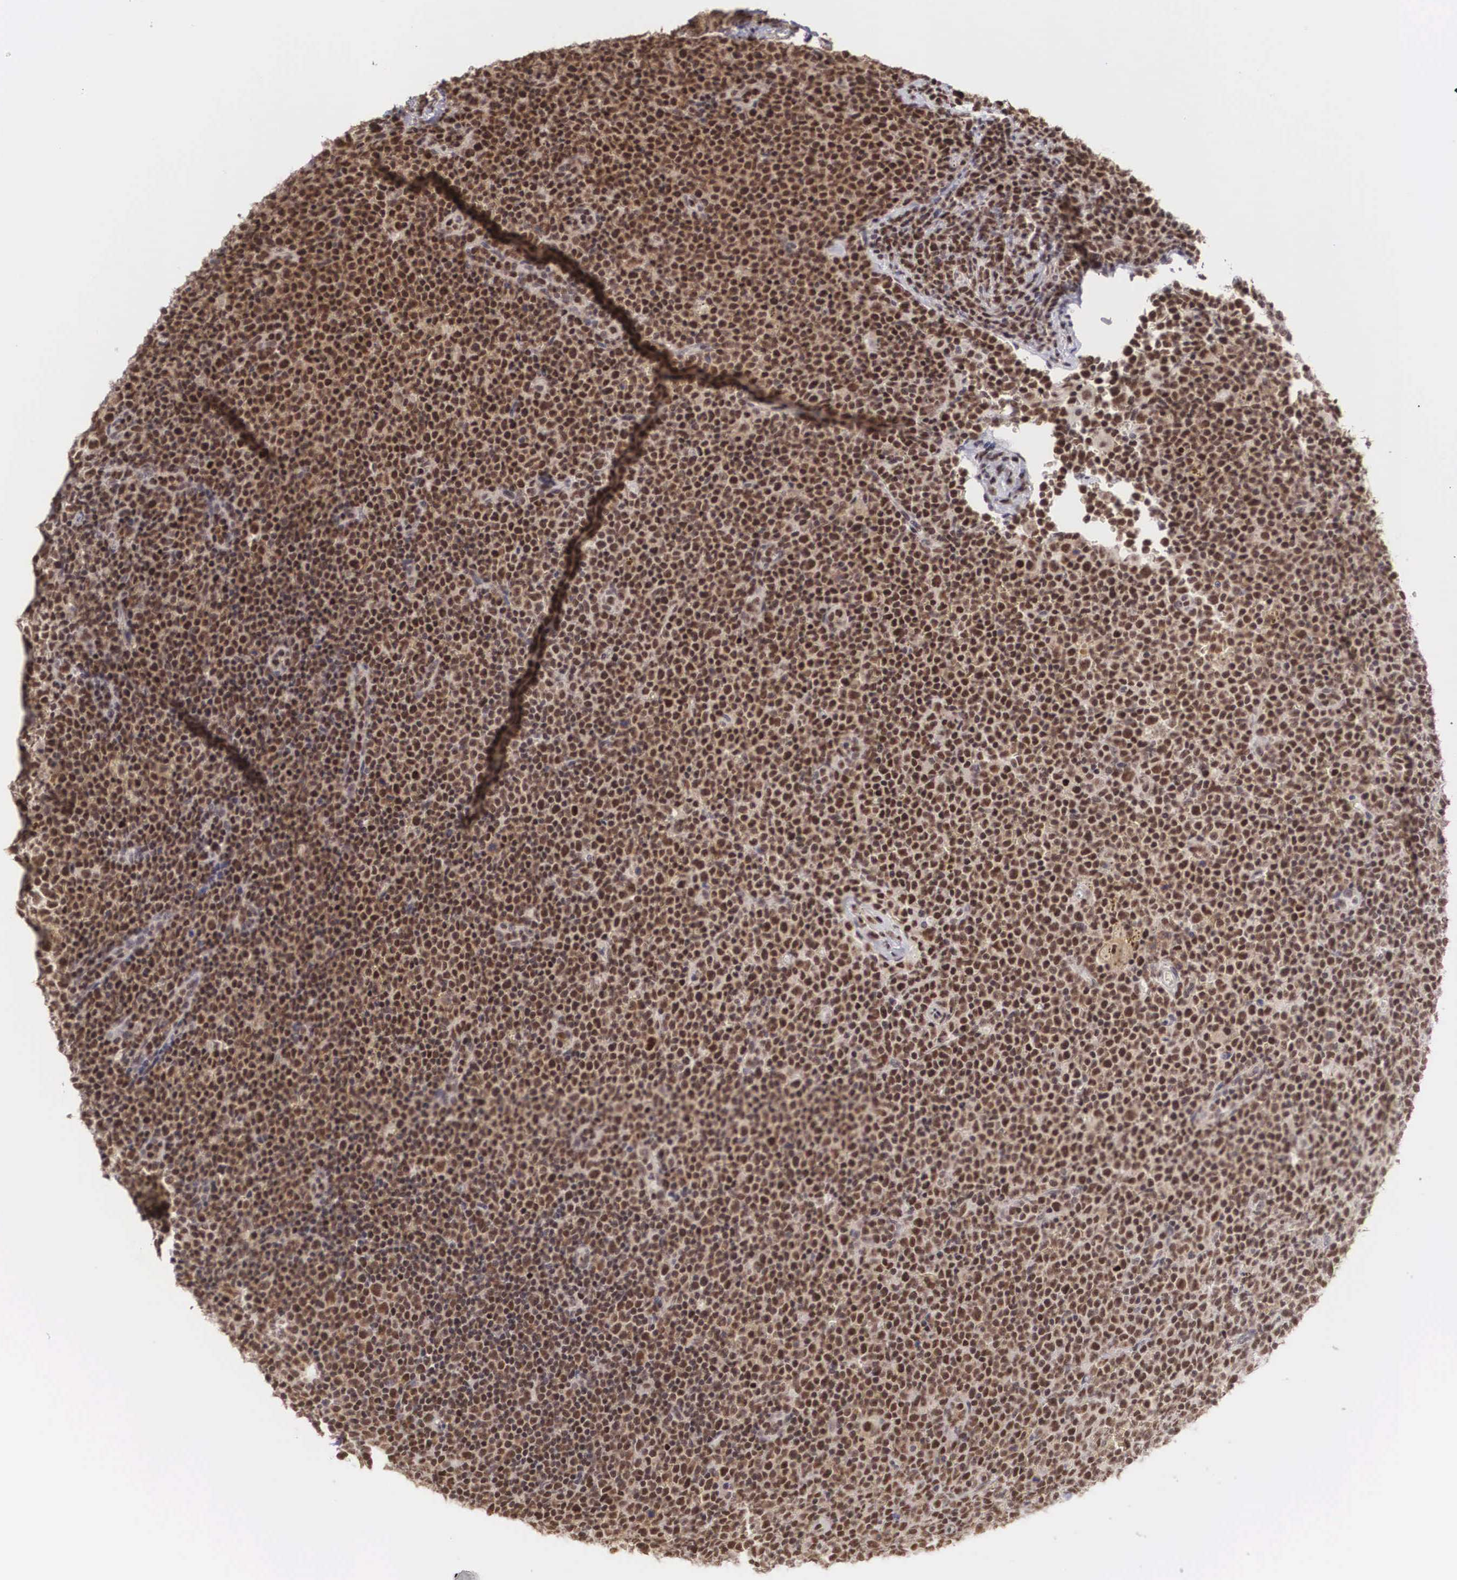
{"staining": {"intensity": "strong", "quantity": ">75%", "location": "nuclear"}, "tissue": "lymphoma", "cell_type": "Tumor cells", "image_type": "cancer", "snomed": [{"axis": "morphology", "description": "Malignant lymphoma, non-Hodgkin's type, Low grade"}, {"axis": "topography", "description": "Lymph node"}], "caption": "A brown stain highlights strong nuclear expression of a protein in lymphoma tumor cells. (DAB IHC with brightfield microscopy, high magnification).", "gene": "HTATSF1", "patient": {"sex": "male", "age": 50}}